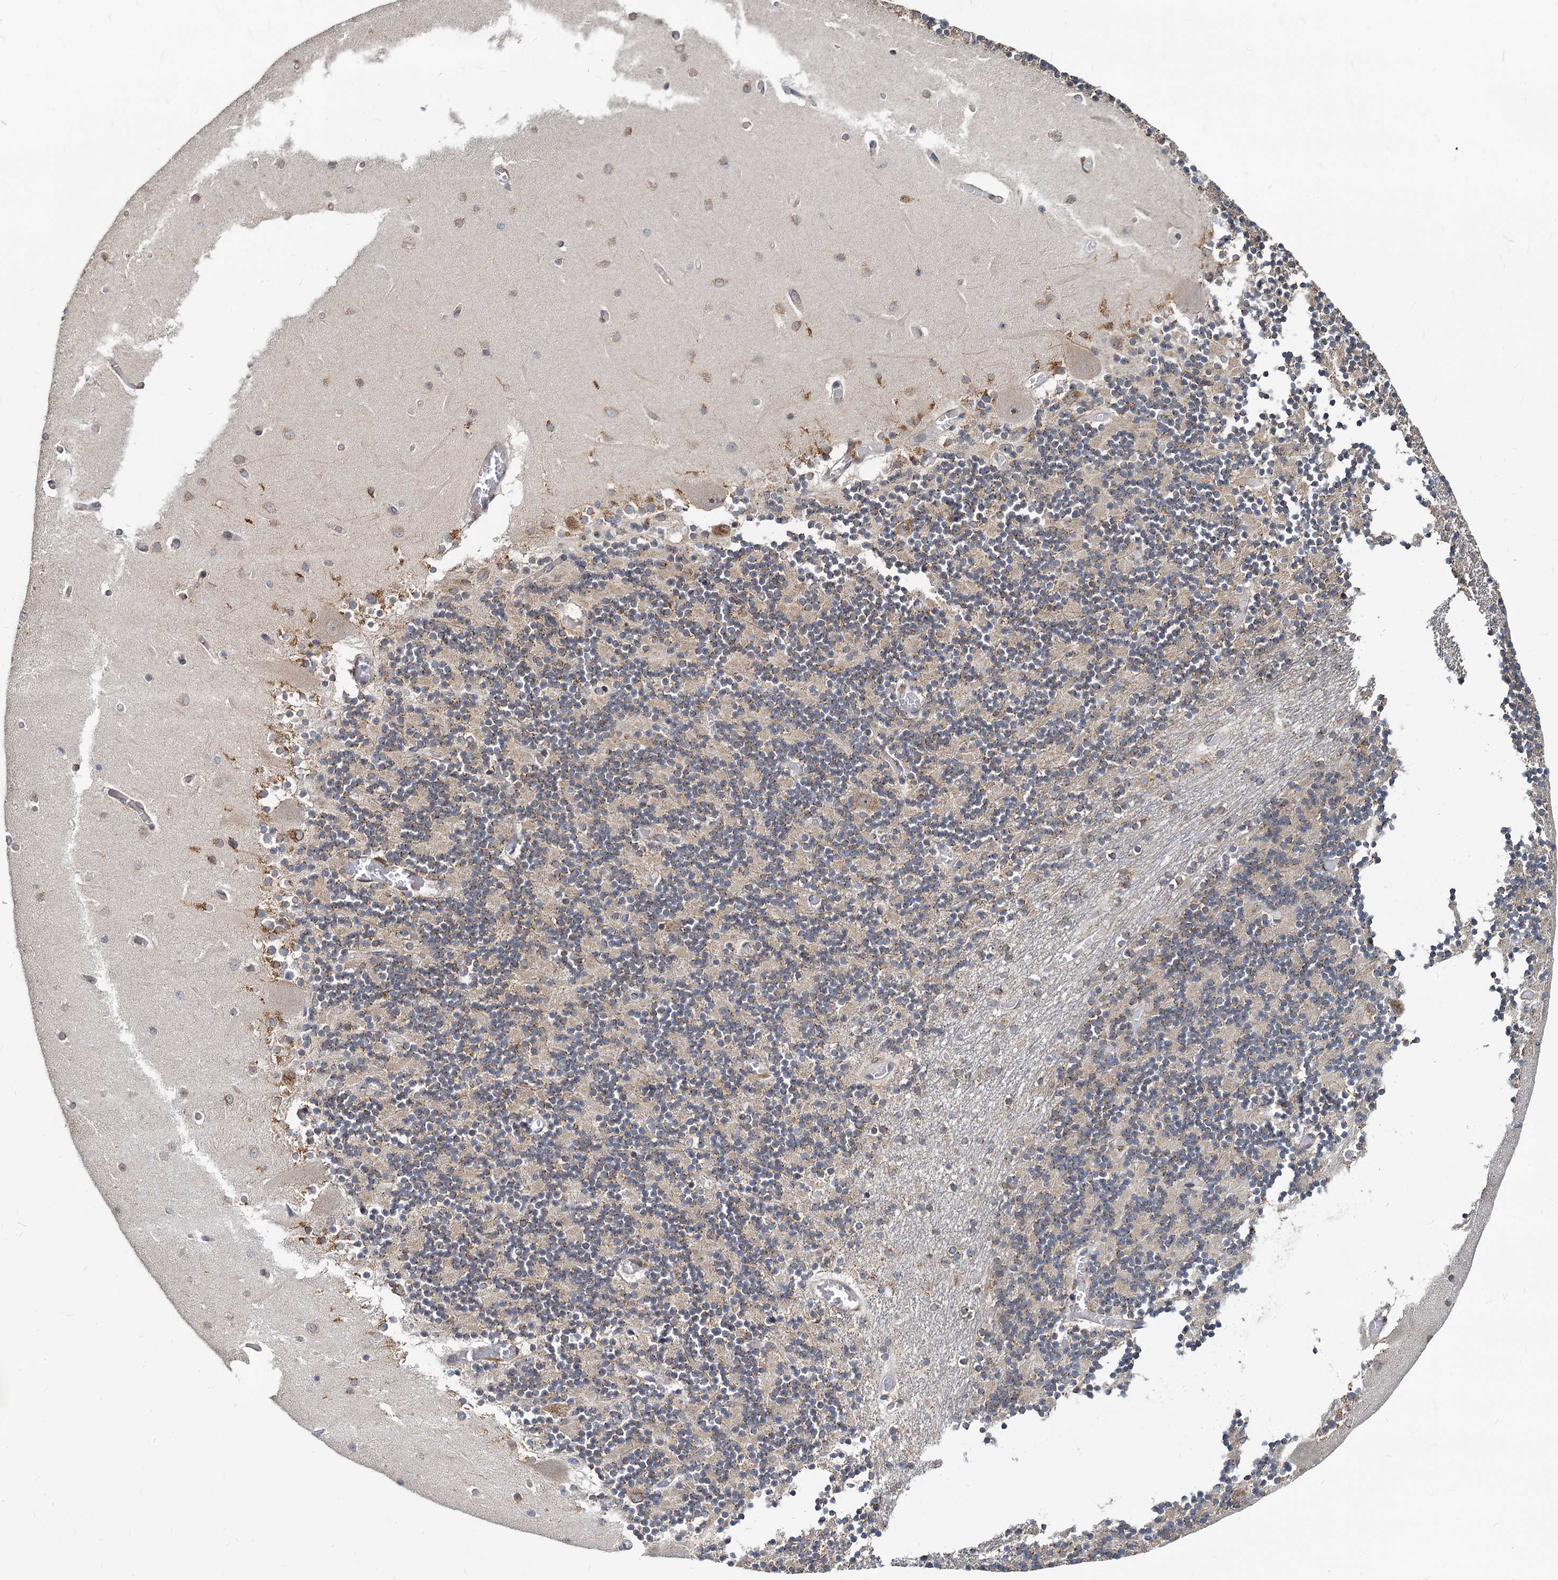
{"staining": {"intensity": "moderate", "quantity": "25%-75%", "location": "cytoplasmic/membranous"}, "tissue": "cerebellum", "cell_type": "Cells in granular layer", "image_type": "normal", "snomed": [{"axis": "morphology", "description": "Normal tissue, NOS"}, {"axis": "topography", "description": "Cerebellum"}], "caption": "Cells in granular layer reveal medium levels of moderate cytoplasmic/membranous staining in approximately 25%-75% of cells in normal cerebellum. Using DAB (brown) and hematoxylin (blue) stains, captured at high magnification using brightfield microscopy.", "gene": "SAAL1", "patient": {"sex": "female", "age": 28}}